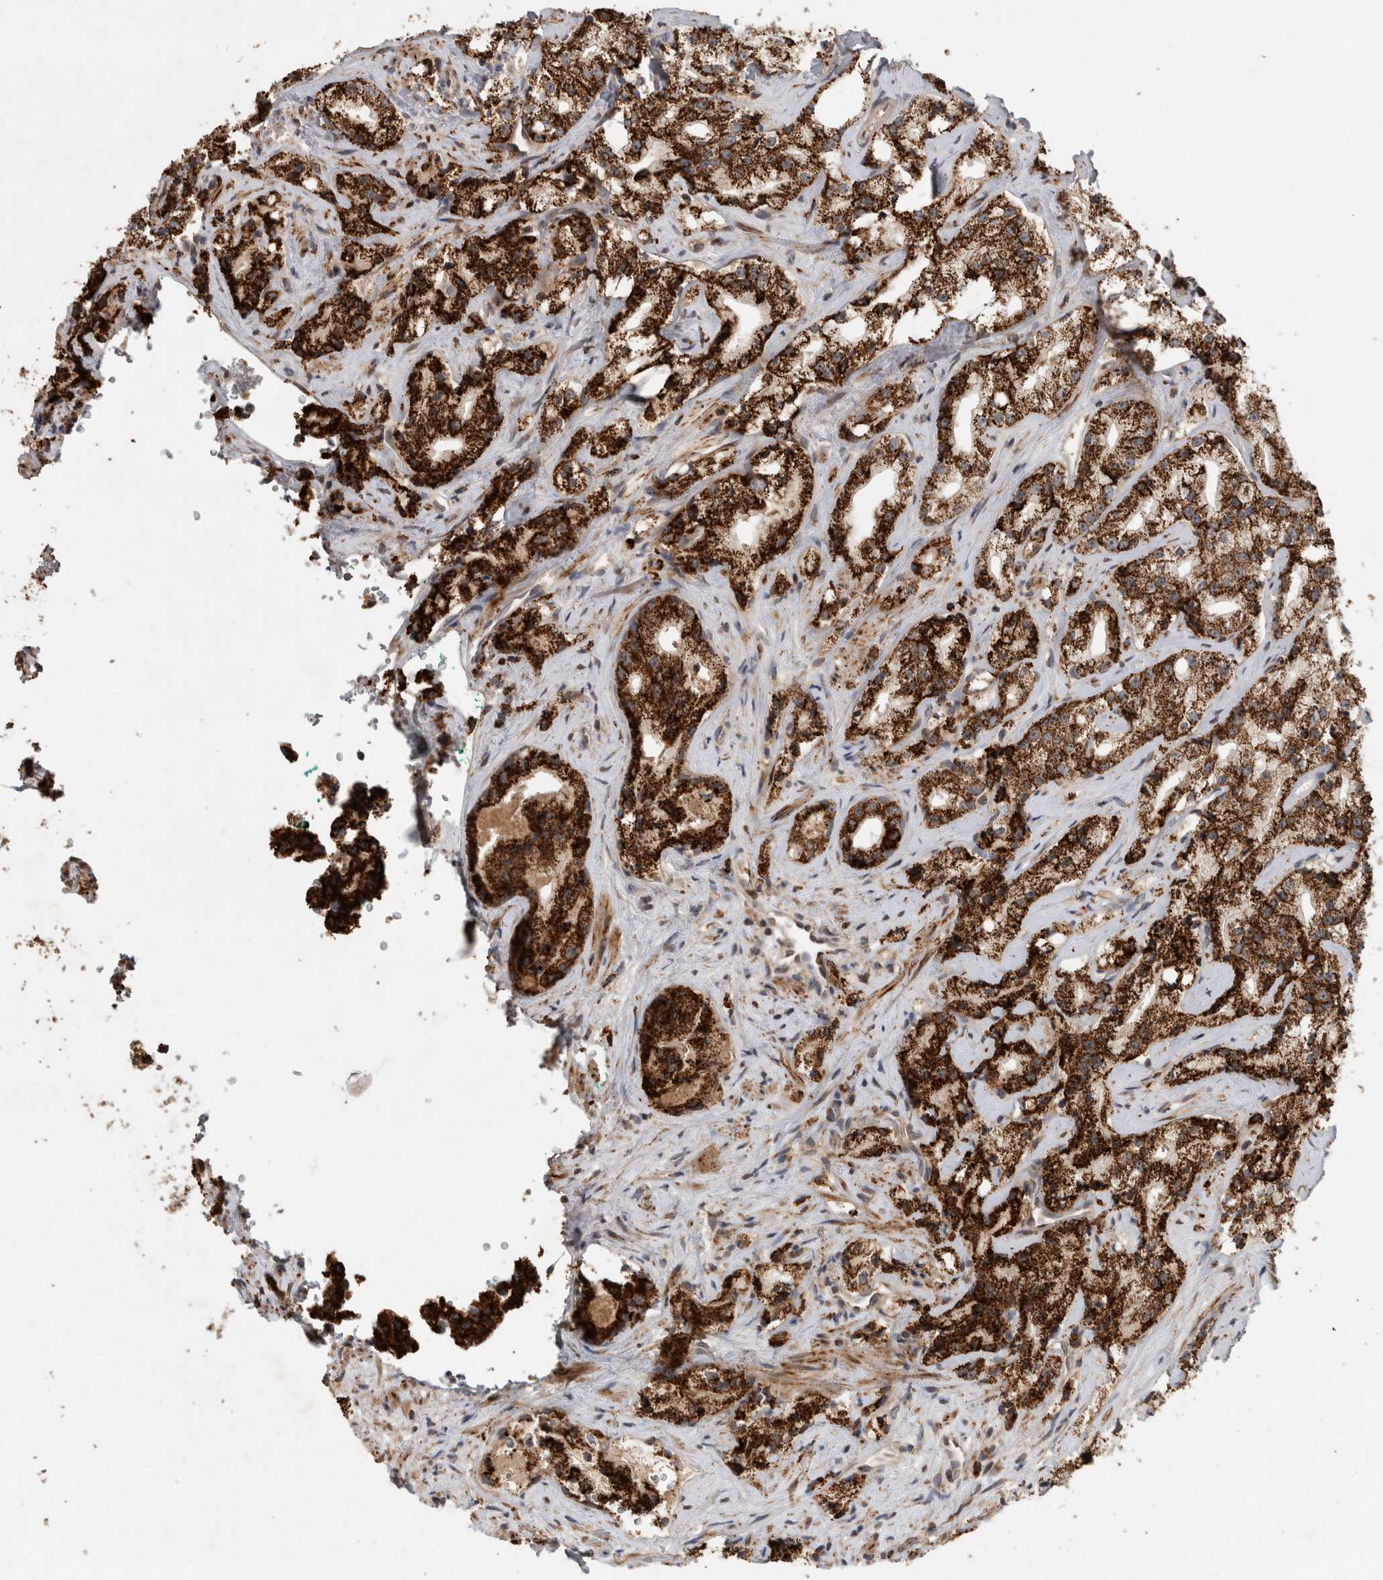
{"staining": {"intensity": "strong", "quantity": ">75%", "location": "cytoplasmic/membranous"}, "tissue": "prostate cancer", "cell_type": "Tumor cells", "image_type": "cancer", "snomed": [{"axis": "morphology", "description": "Adenocarcinoma, High grade"}, {"axis": "topography", "description": "Prostate"}], "caption": "Strong cytoplasmic/membranous positivity is seen in about >75% of tumor cells in prostate high-grade adenocarcinoma.", "gene": "SERAC1", "patient": {"sex": "male", "age": 64}}